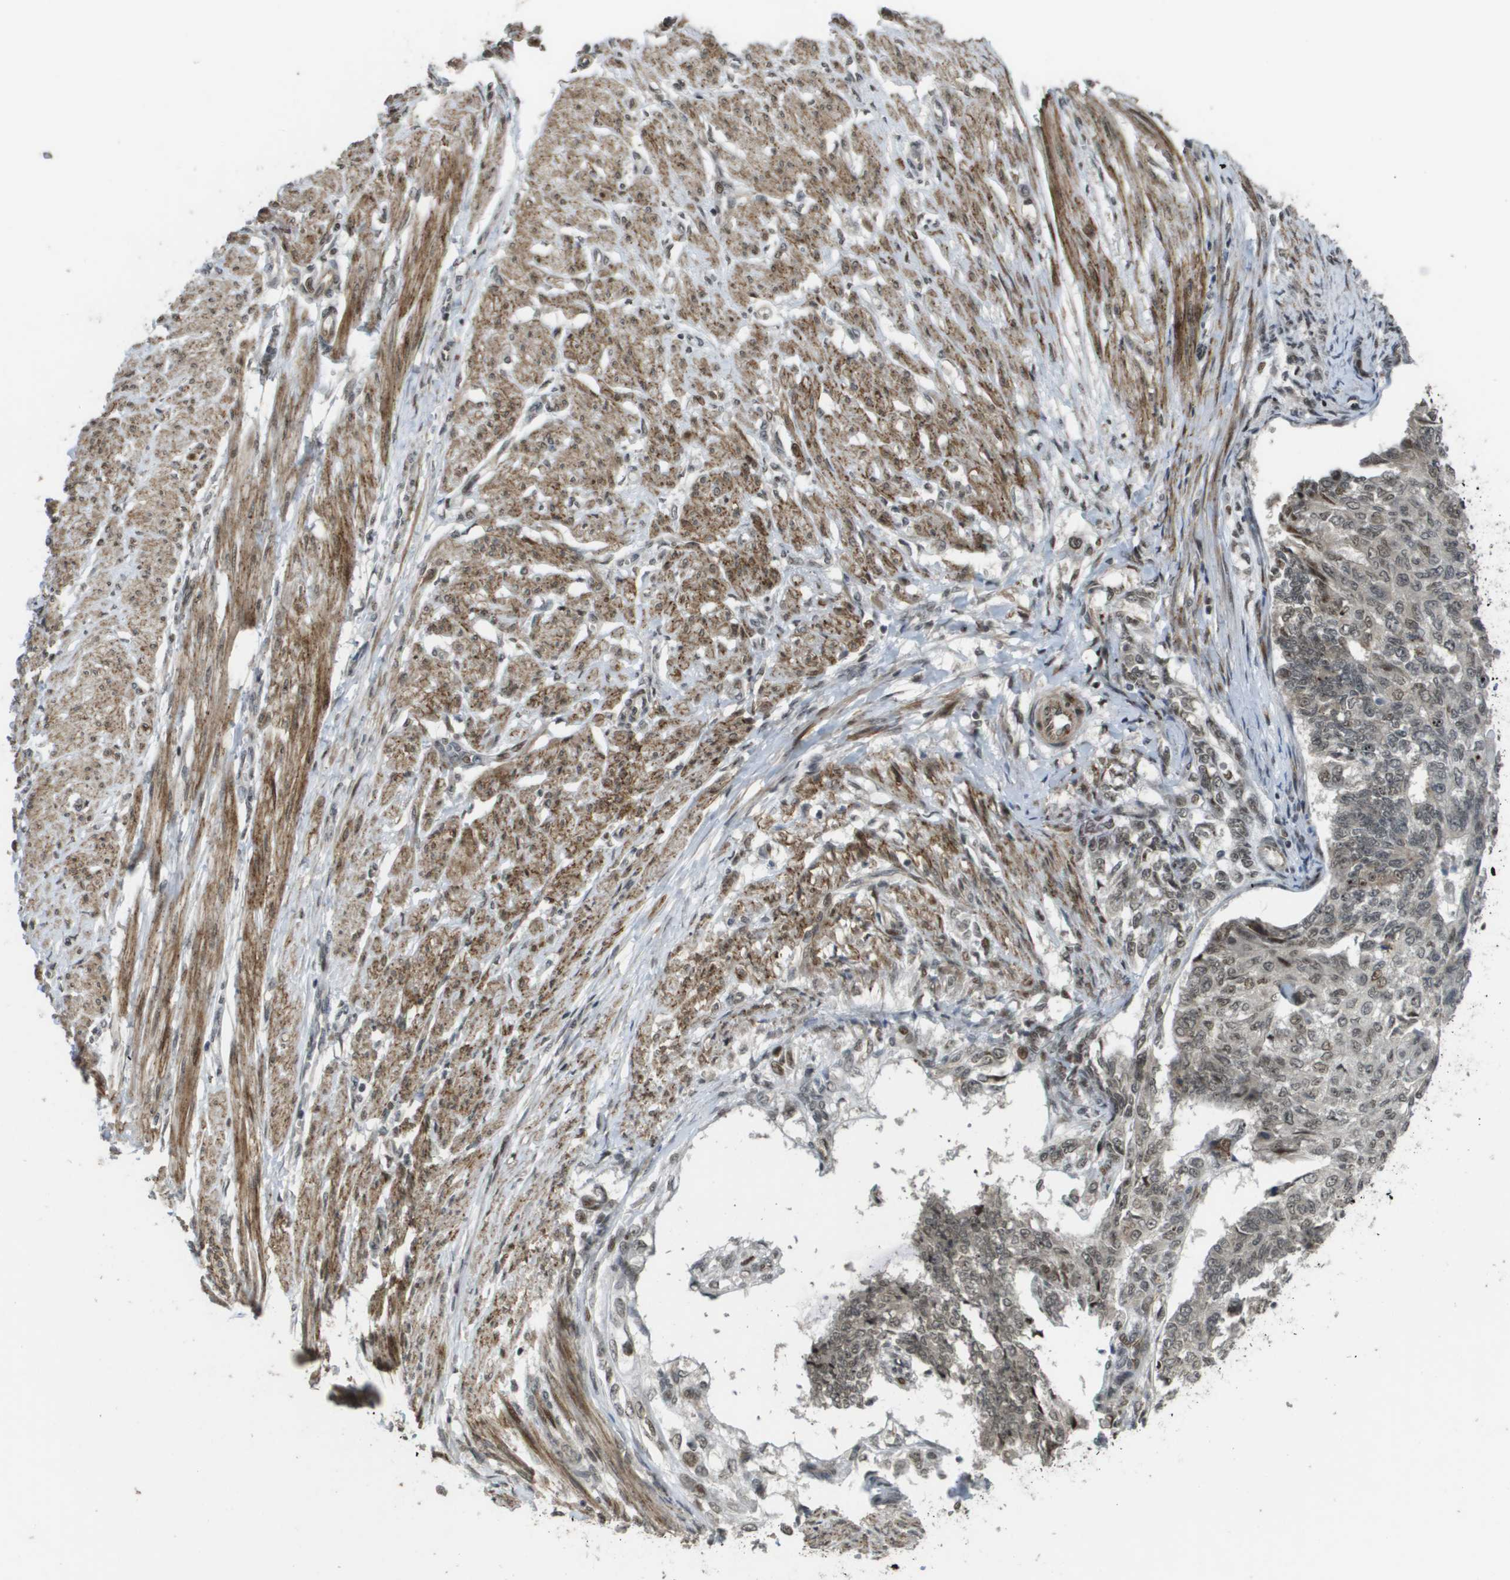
{"staining": {"intensity": "weak", "quantity": ">75%", "location": "cytoplasmic/membranous,nuclear"}, "tissue": "endometrial cancer", "cell_type": "Tumor cells", "image_type": "cancer", "snomed": [{"axis": "morphology", "description": "Adenocarcinoma, NOS"}, {"axis": "topography", "description": "Endometrium"}], "caption": "Immunohistochemistry (IHC) image of neoplastic tissue: human adenocarcinoma (endometrial) stained using immunohistochemistry (IHC) displays low levels of weak protein expression localized specifically in the cytoplasmic/membranous and nuclear of tumor cells, appearing as a cytoplasmic/membranous and nuclear brown color.", "gene": "KAT5", "patient": {"sex": "female", "age": 32}}